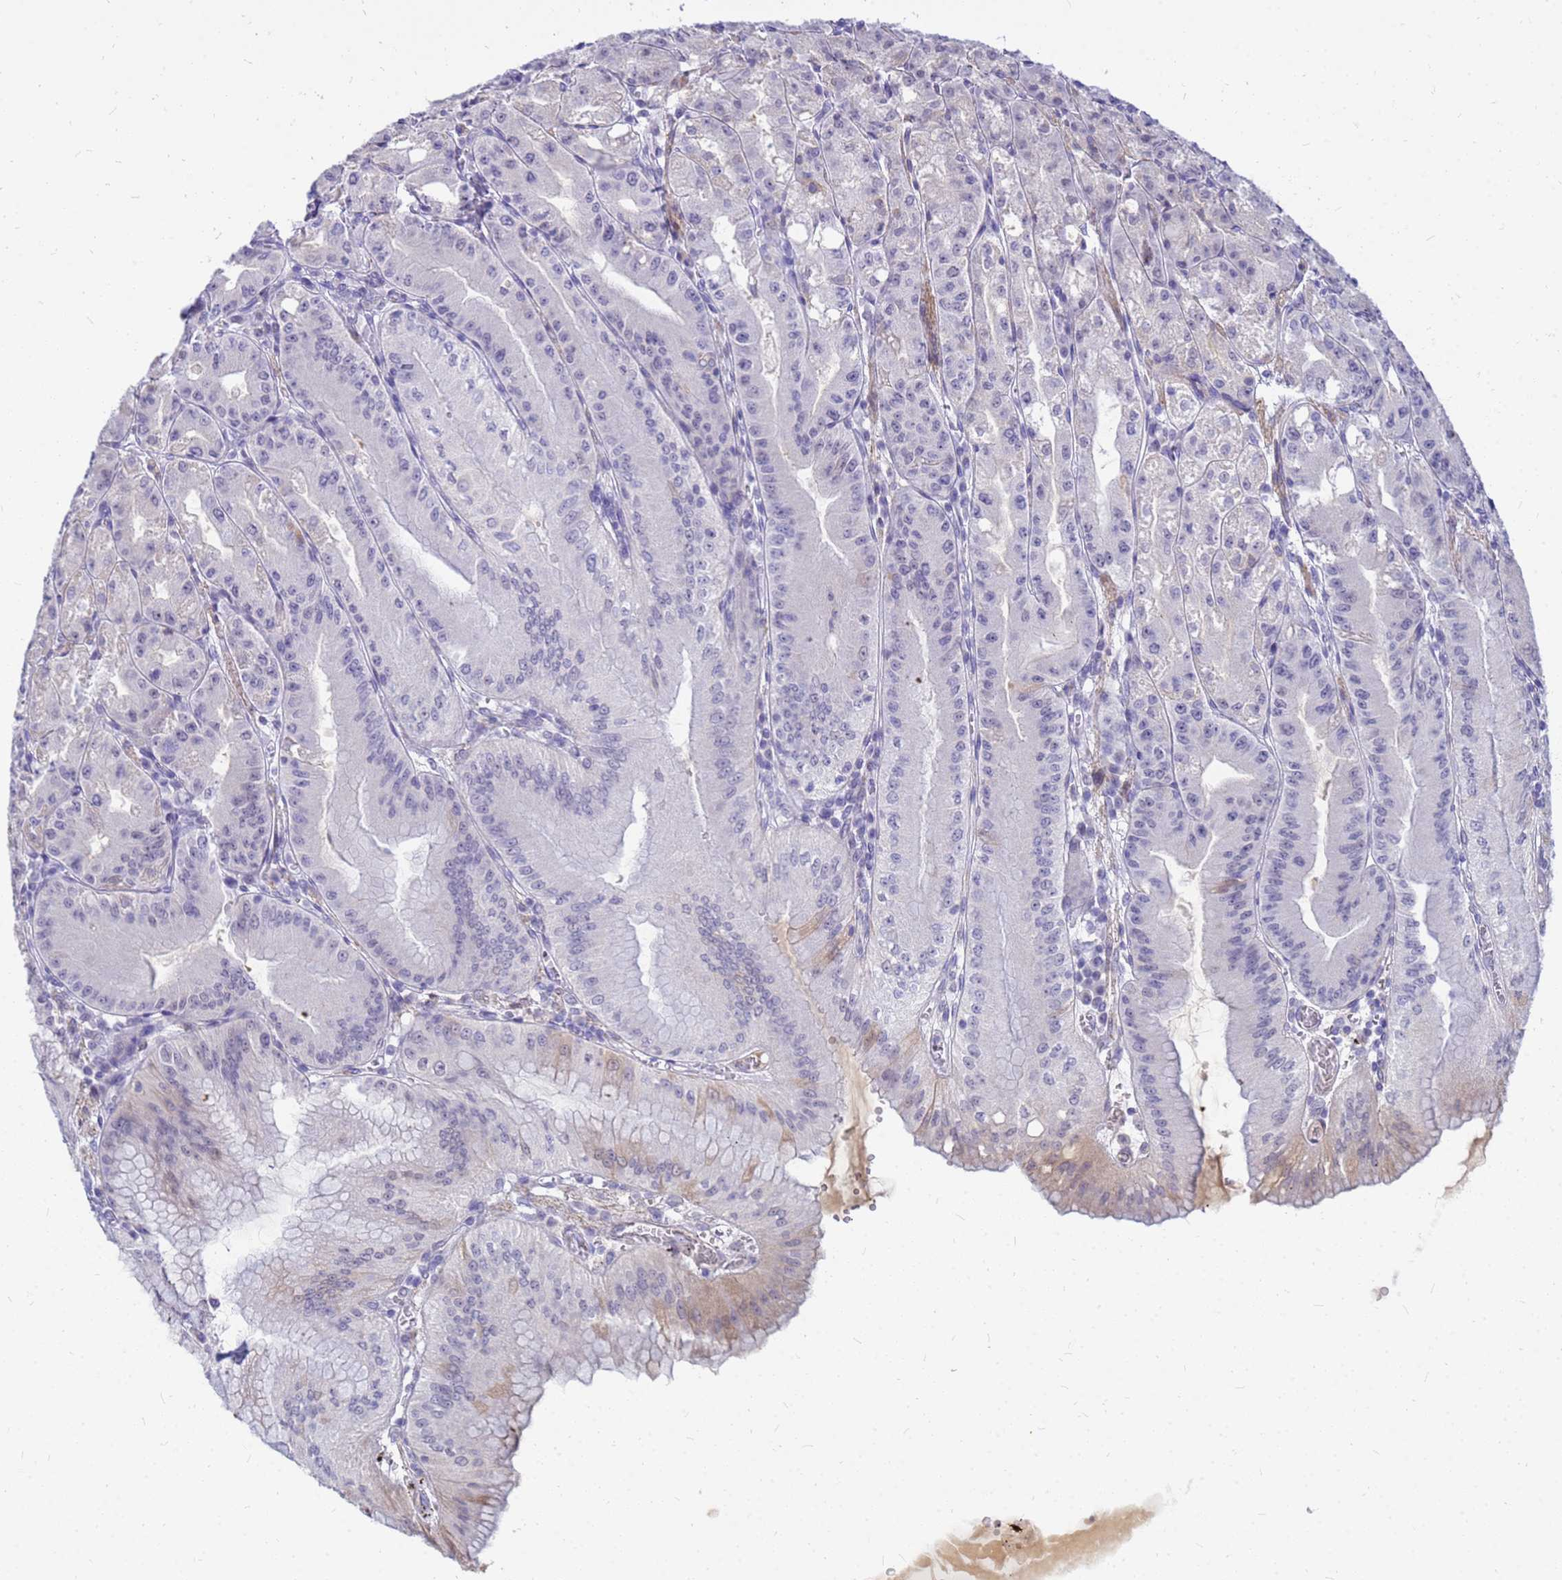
{"staining": {"intensity": "moderate", "quantity": "<25%", "location": "cytoplasmic/membranous"}, "tissue": "stomach", "cell_type": "Glandular cells", "image_type": "normal", "snomed": [{"axis": "morphology", "description": "Normal tissue, NOS"}, {"axis": "topography", "description": "Stomach, upper"}, {"axis": "topography", "description": "Stomach, lower"}], "caption": "Protein staining by immunohistochemistry (IHC) demonstrates moderate cytoplasmic/membranous positivity in approximately <25% of glandular cells in normal stomach.", "gene": "SRGAP3", "patient": {"sex": "male", "age": 71}}